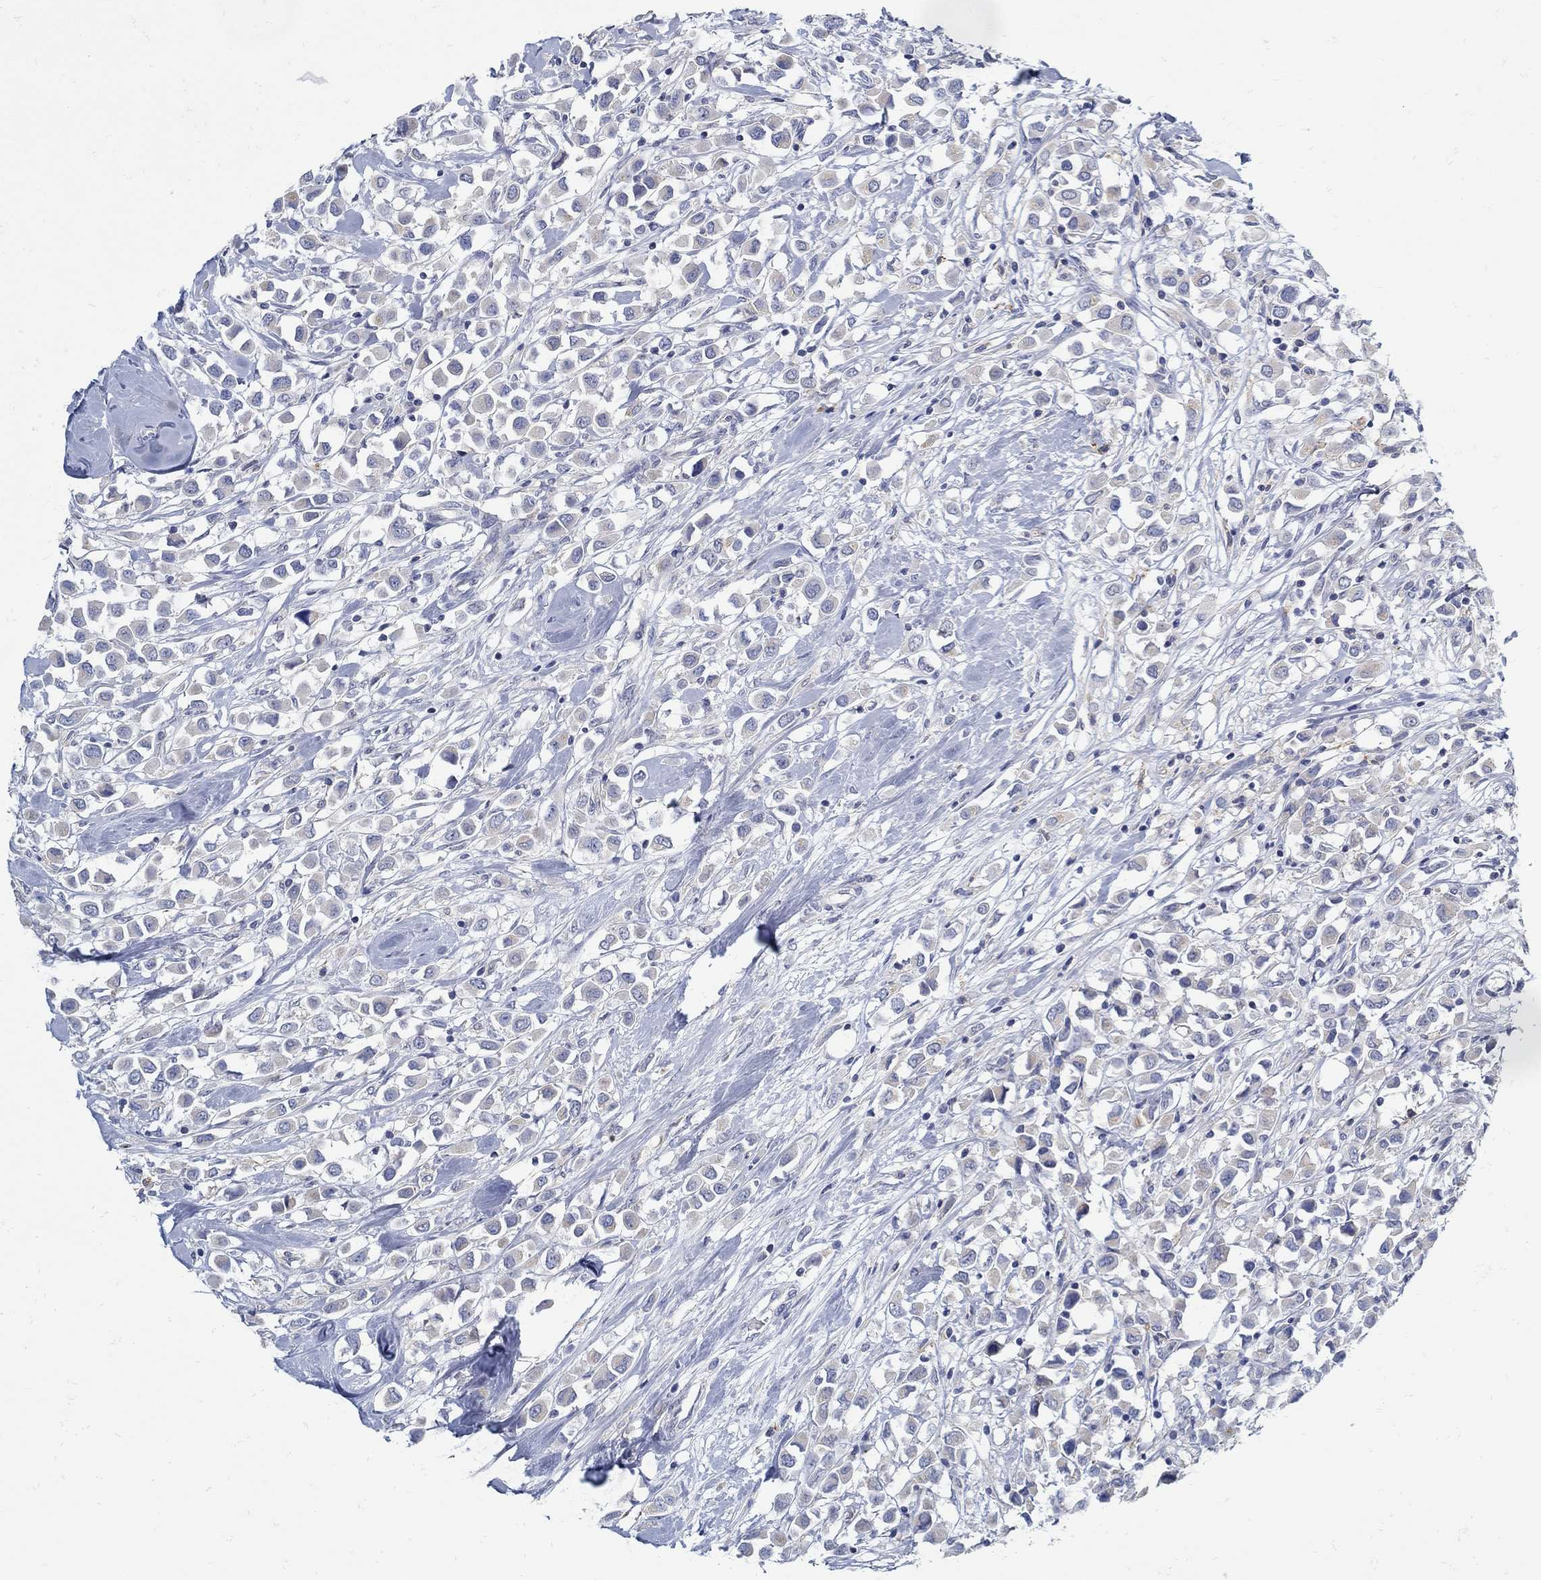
{"staining": {"intensity": "weak", "quantity": "<25%", "location": "cytoplasmic/membranous"}, "tissue": "breast cancer", "cell_type": "Tumor cells", "image_type": "cancer", "snomed": [{"axis": "morphology", "description": "Duct carcinoma"}, {"axis": "topography", "description": "Breast"}], "caption": "Immunohistochemical staining of human breast intraductal carcinoma displays no significant staining in tumor cells. (DAB immunohistochemistry (IHC) visualized using brightfield microscopy, high magnification).", "gene": "ZFAND4", "patient": {"sex": "female", "age": 61}}